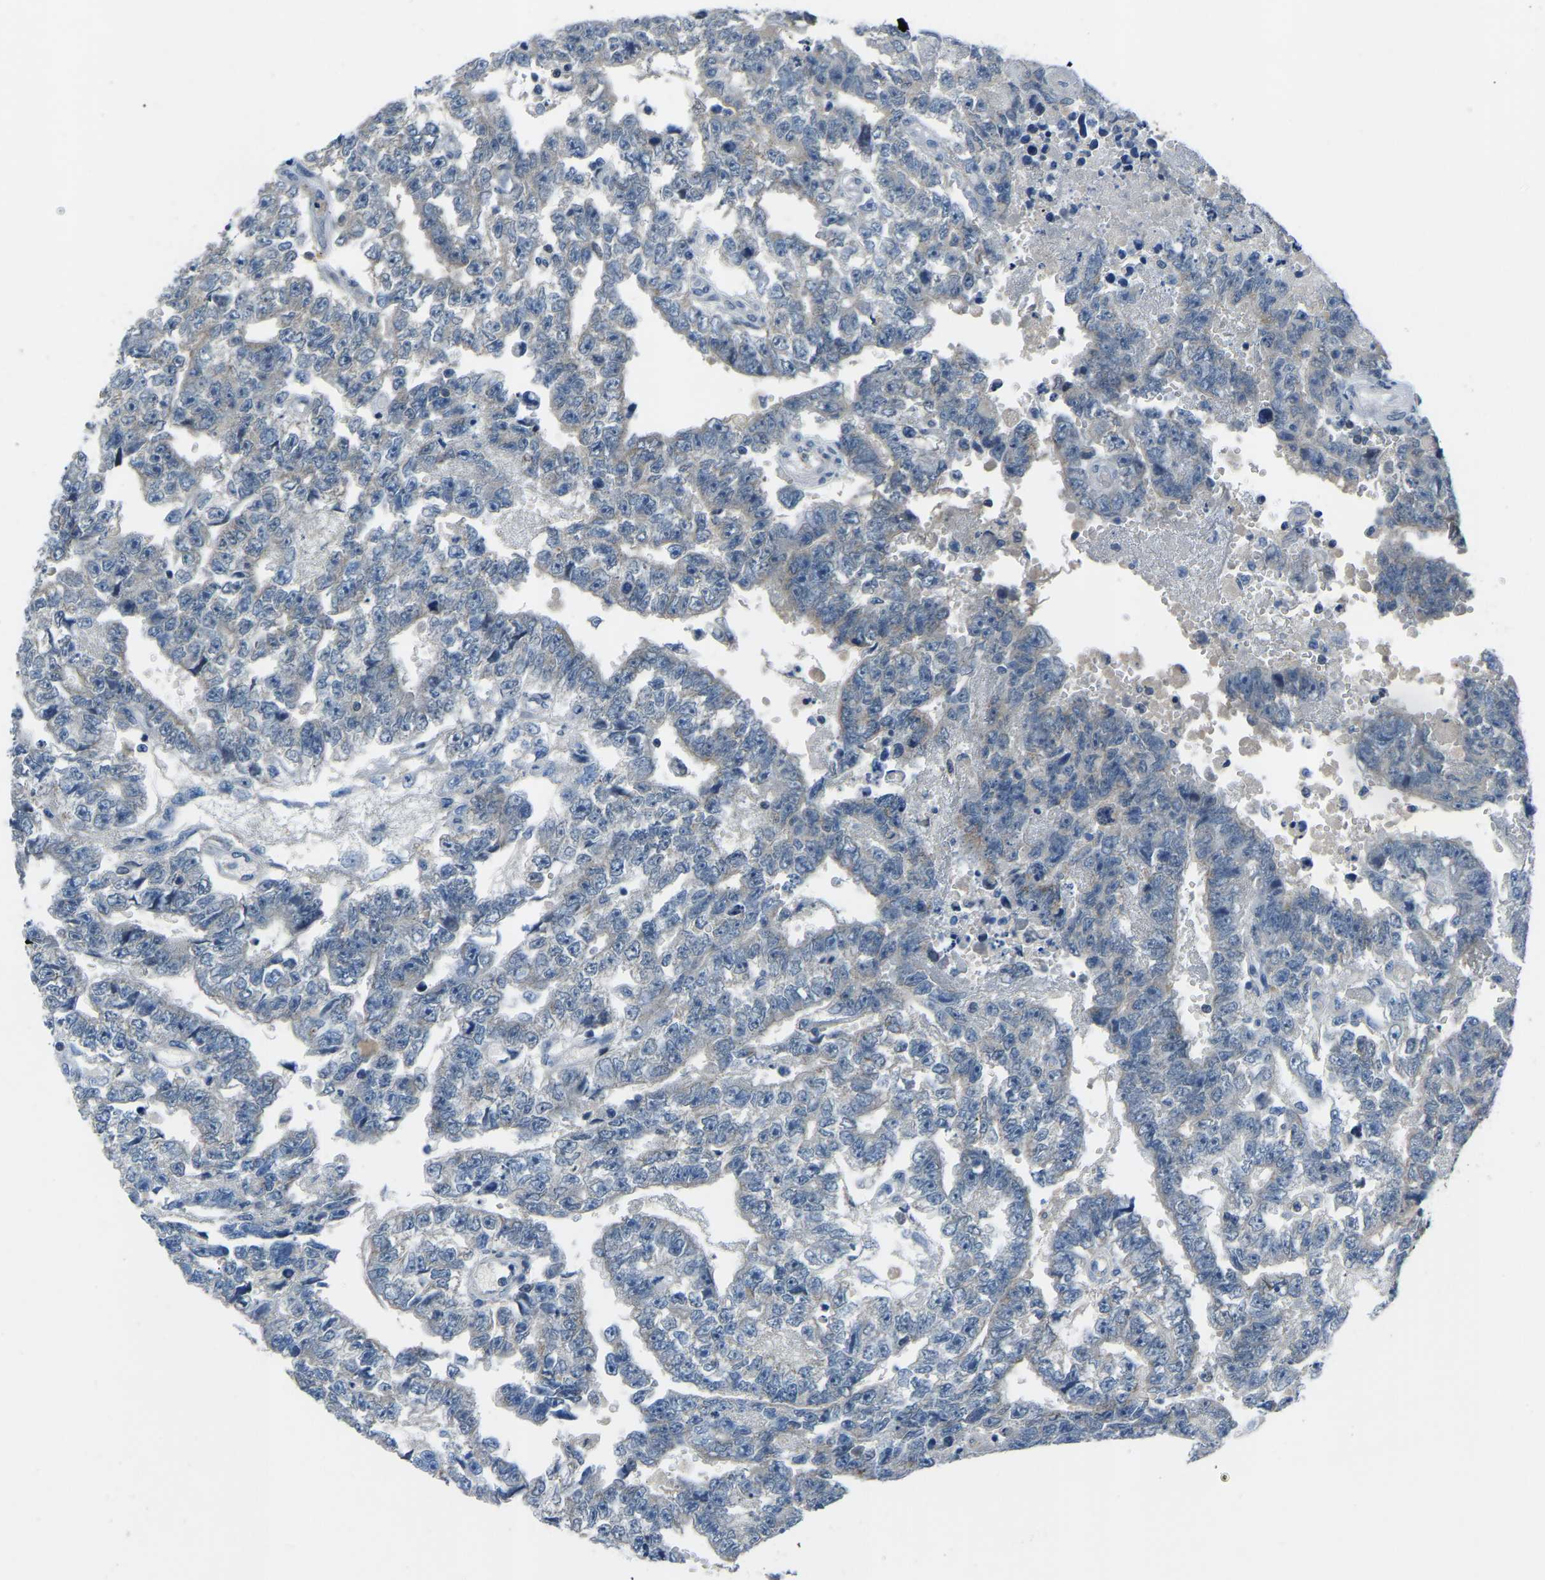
{"staining": {"intensity": "negative", "quantity": "none", "location": "none"}, "tissue": "testis cancer", "cell_type": "Tumor cells", "image_type": "cancer", "snomed": [{"axis": "morphology", "description": "Carcinoma, Embryonal, NOS"}, {"axis": "topography", "description": "Testis"}], "caption": "Immunohistochemical staining of human testis cancer shows no significant positivity in tumor cells.", "gene": "XIRP1", "patient": {"sex": "male", "age": 25}}